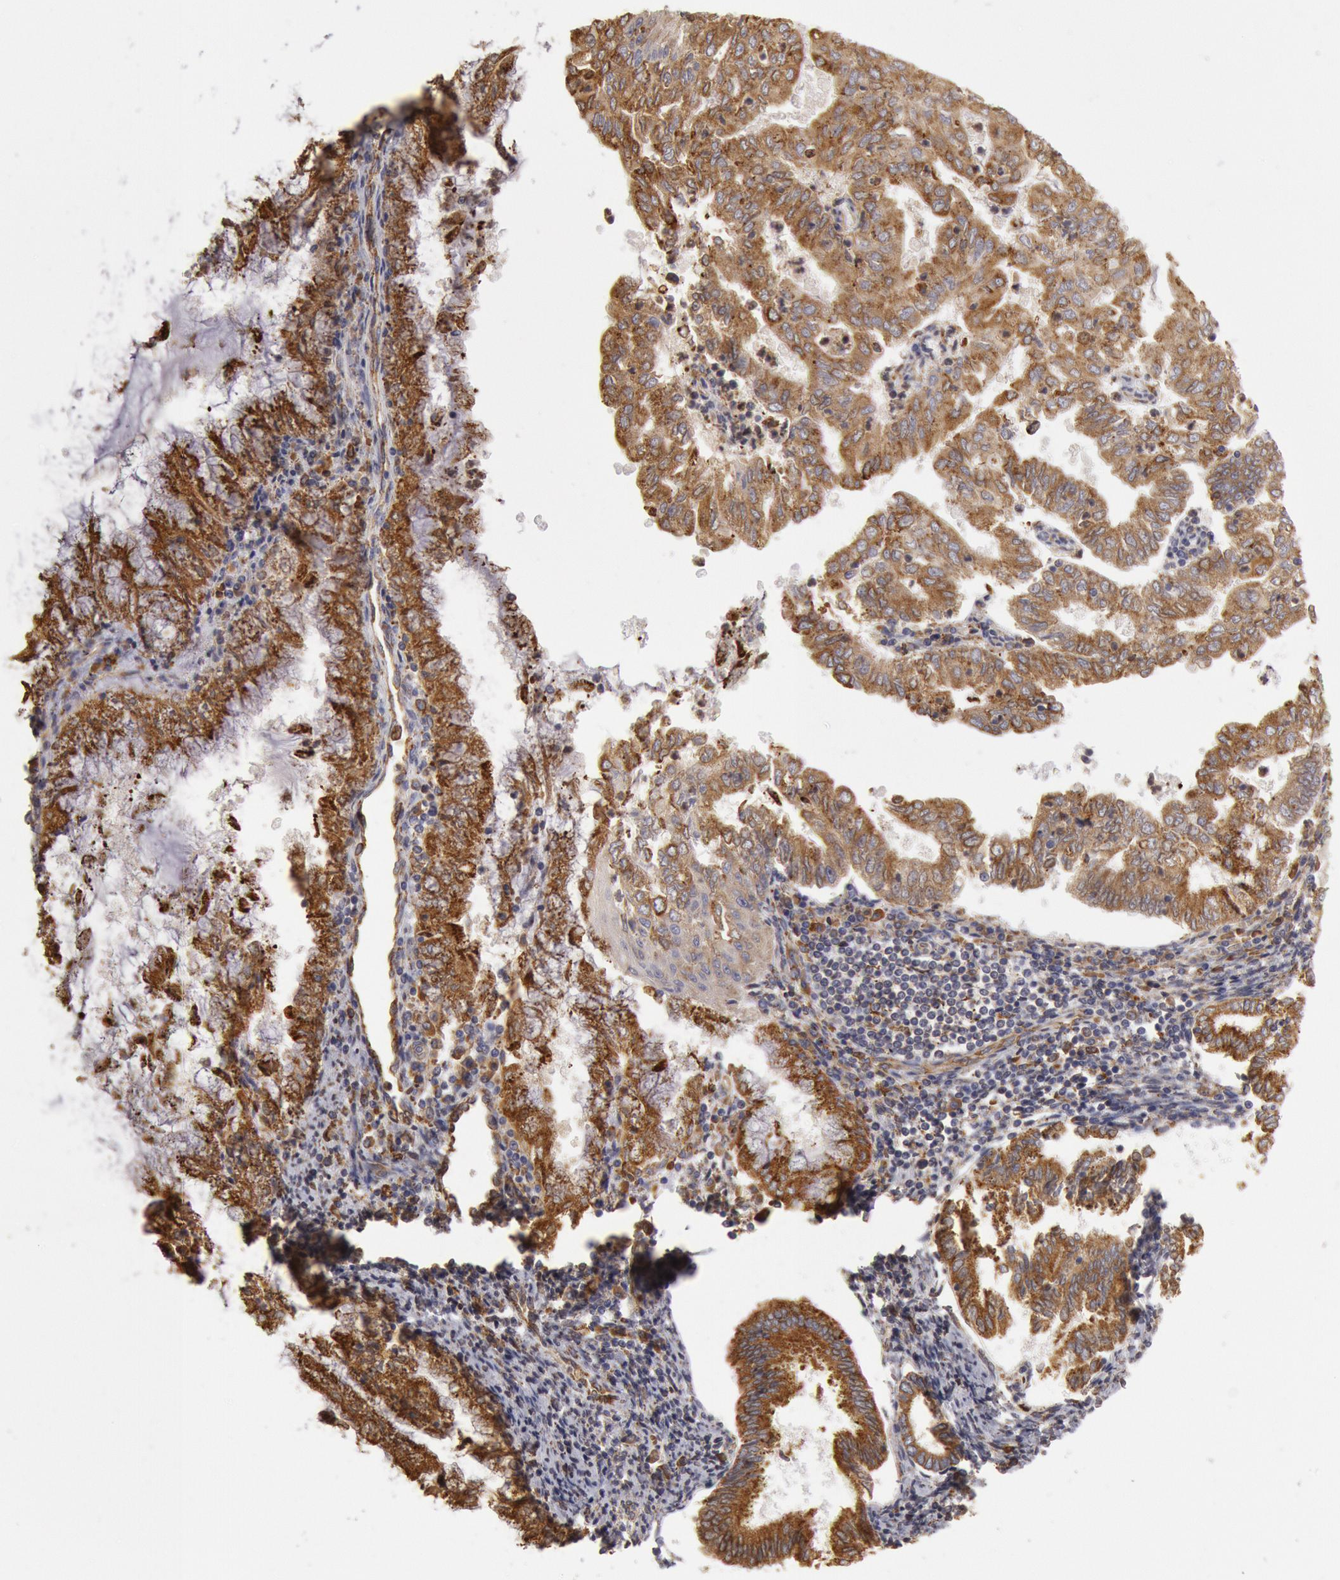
{"staining": {"intensity": "moderate", "quantity": ">75%", "location": "cytoplasmic/membranous"}, "tissue": "endometrial cancer", "cell_type": "Tumor cells", "image_type": "cancer", "snomed": [{"axis": "morphology", "description": "Adenocarcinoma, NOS"}, {"axis": "topography", "description": "Endometrium"}], "caption": "Moderate cytoplasmic/membranous protein staining is identified in about >75% of tumor cells in endometrial cancer. (IHC, brightfield microscopy, high magnification).", "gene": "ERP44", "patient": {"sex": "female", "age": 79}}